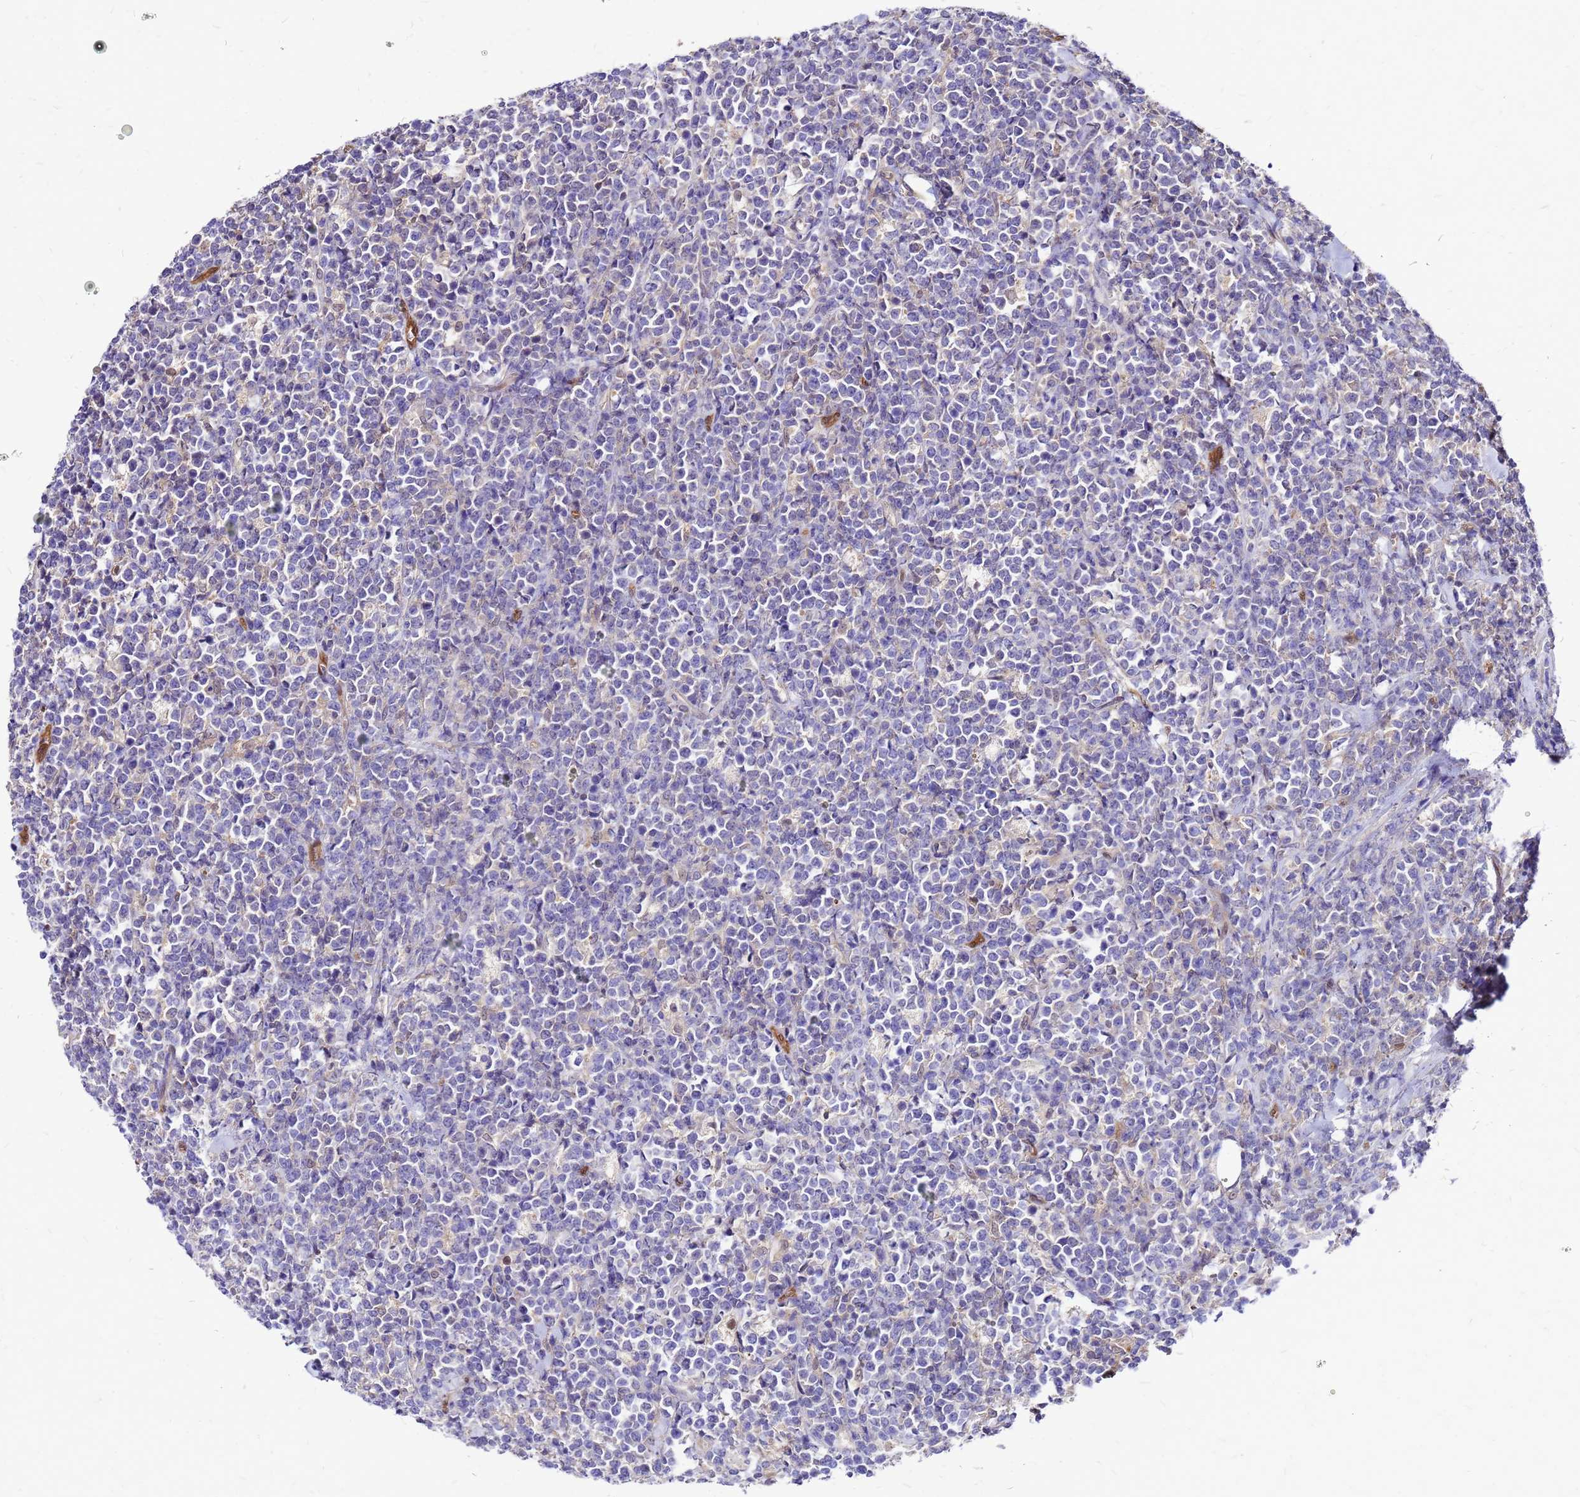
{"staining": {"intensity": "negative", "quantity": "none", "location": "none"}, "tissue": "lymphoma", "cell_type": "Tumor cells", "image_type": "cancer", "snomed": [{"axis": "morphology", "description": "Malignant lymphoma, non-Hodgkin's type, High grade"}, {"axis": "topography", "description": "Small intestine"}], "caption": "This is a photomicrograph of IHC staining of lymphoma, which shows no expression in tumor cells.", "gene": "DUSP23", "patient": {"sex": "male", "age": 8}}